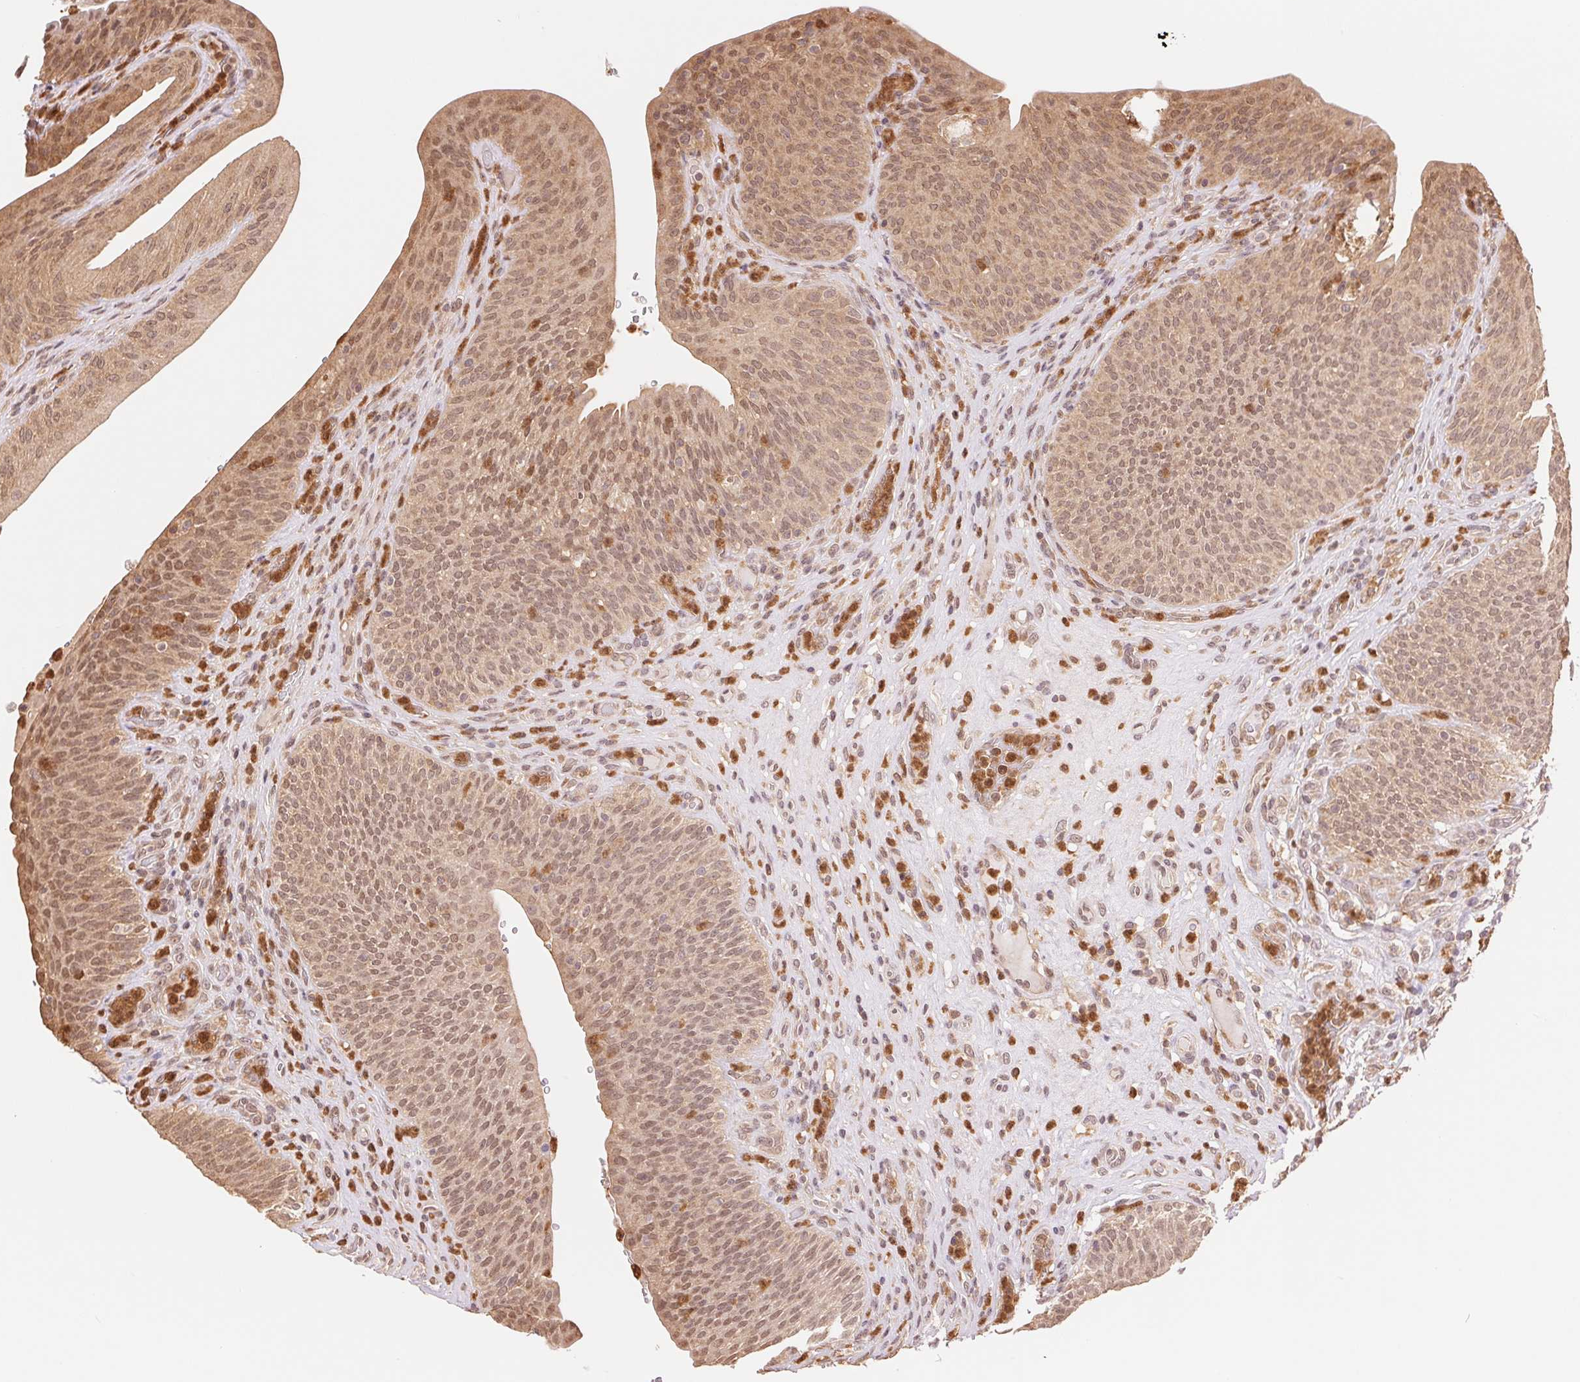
{"staining": {"intensity": "moderate", "quantity": ">75%", "location": "cytoplasmic/membranous"}, "tissue": "urinary bladder", "cell_type": "Urothelial cells", "image_type": "normal", "snomed": [{"axis": "morphology", "description": "Normal tissue, NOS"}, {"axis": "topography", "description": "Urinary bladder"}, {"axis": "topography", "description": "Peripheral nerve tissue"}], "caption": "Benign urinary bladder was stained to show a protein in brown. There is medium levels of moderate cytoplasmic/membranous staining in about >75% of urothelial cells. (Stains: DAB in brown, nuclei in blue, Microscopy: brightfield microscopy at high magnification).", "gene": "CDC123", "patient": {"sex": "male", "age": 66}}